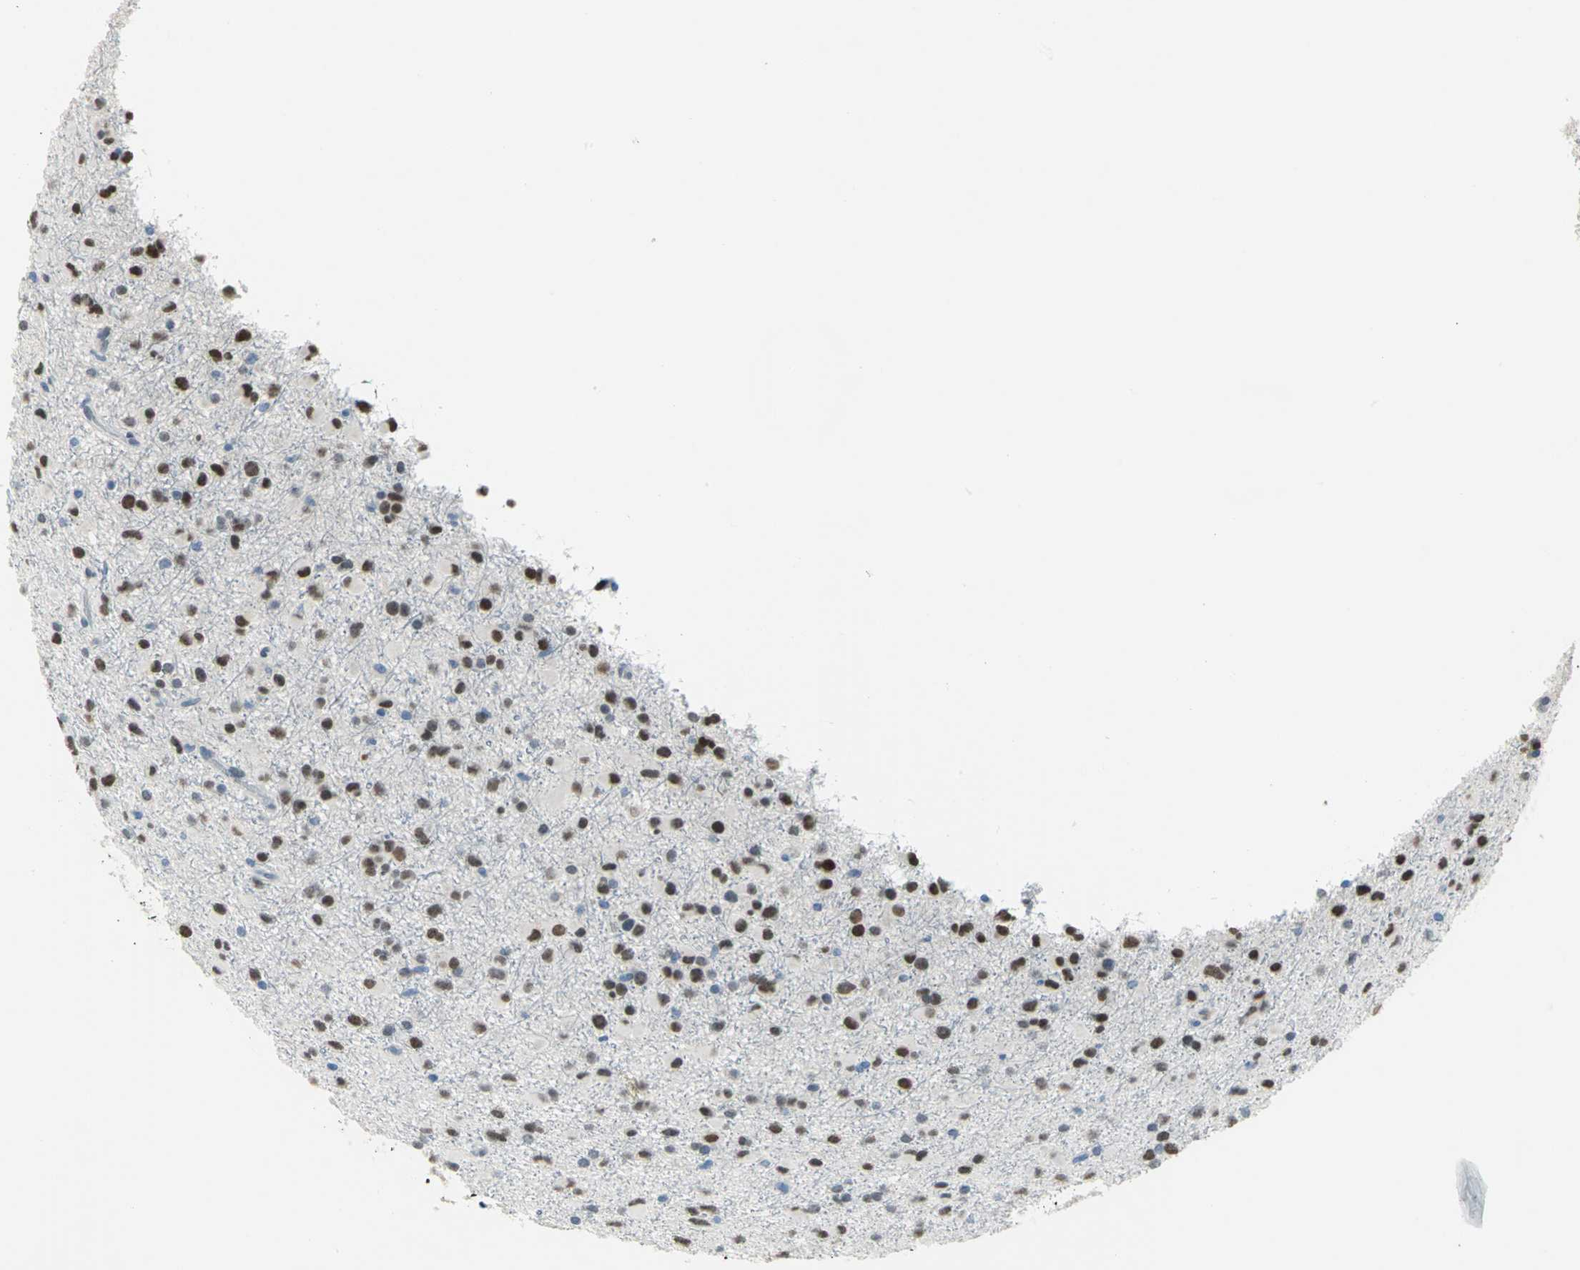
{"staining": {"intensity": "strong", "quantity": "25%-75%", "location": "nuclear"}, "tissue": "glioma", "cell_type": "Tumor cells", "image_type": "cancer", "snomed": [{"axis": "morphology", "description": "Glioma, malignant, Low grade"}, {"axis": "topography", "description": "Brain"}], "caption": "An image of human glioma stained for a protein displays strong nuclear brown staining in tumor cells.", "gene": "ZIC1", "patient": {"sex": "male", "age": 42}}